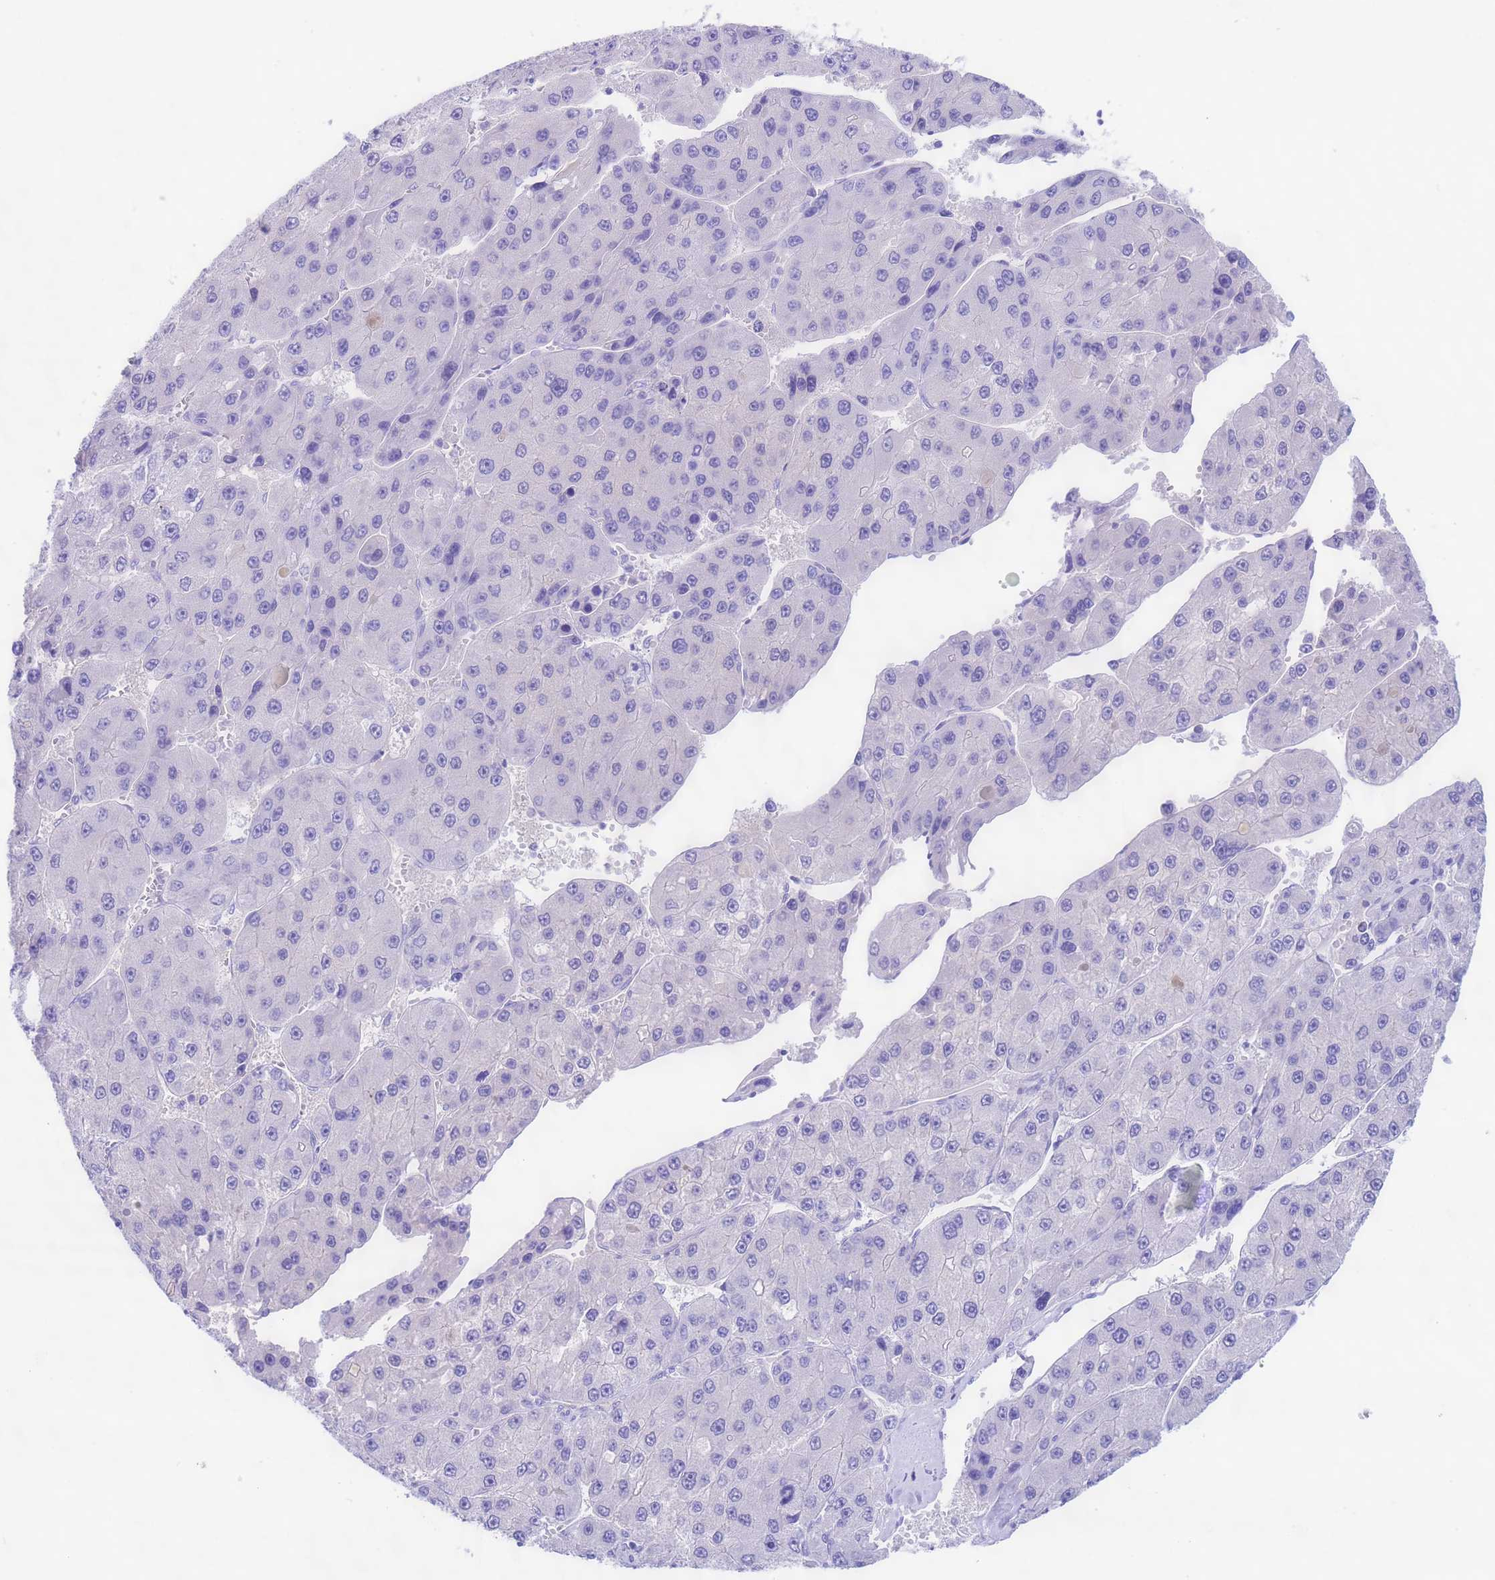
{"staining": {"intensity": "negative", "quantity": "none", "location": "none"}, "tissue": "liver cancer", "cell_type": "Tumor cells", "image_type": "cancer", "snomed": [{"axis": "morphology", "description": "Carcinoma, Hepatocellular, NOS"}, {"axis": "topography", "description": "Liver"}], "caption": "This is a micrograph of immunohistochemistry (IHC) staining of liver hepatocellular carcinoma, which shows no expression in tumor cells.", "gene": "USP38", "patient": {"sex": "female", "age": 73}}